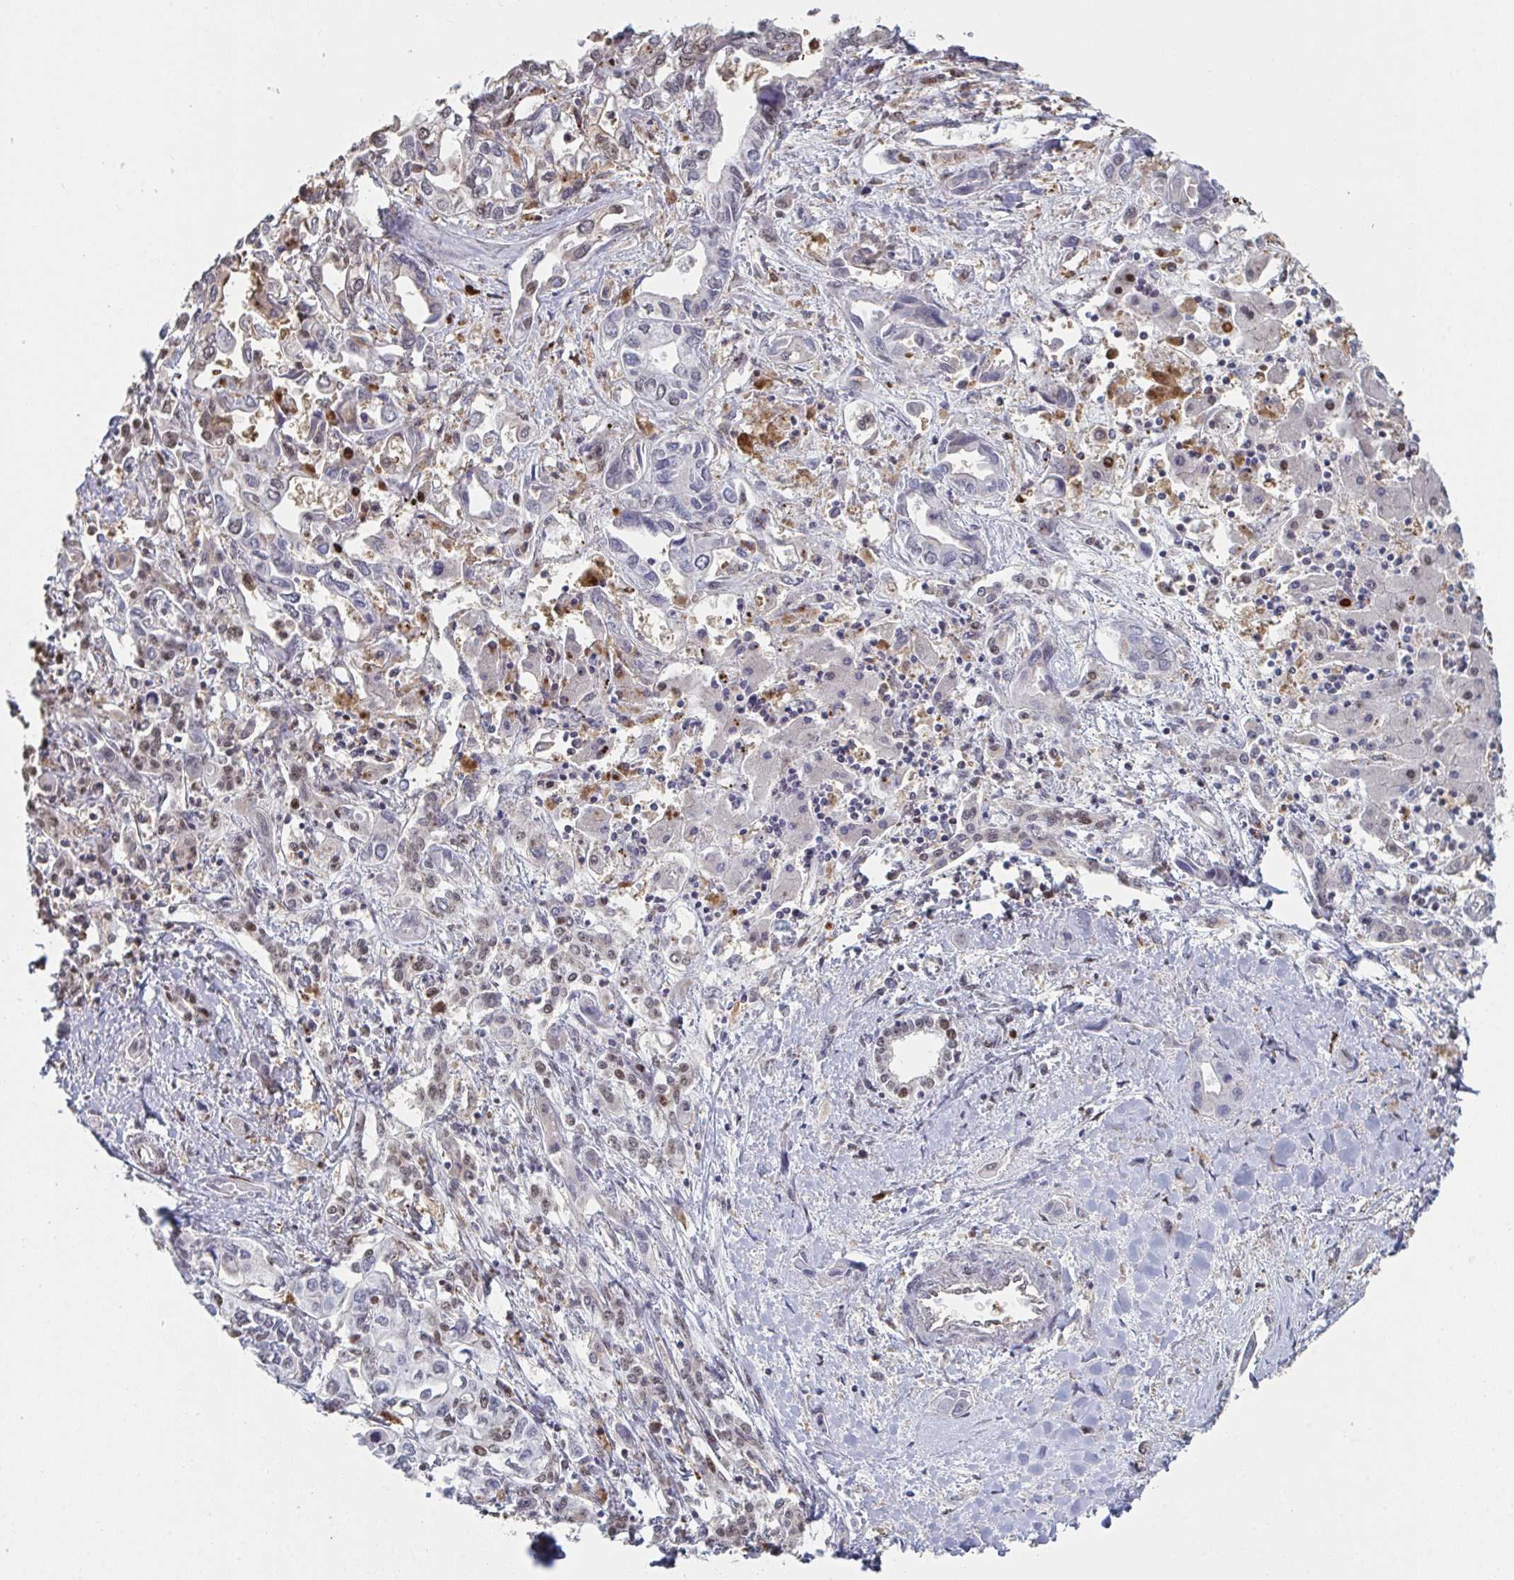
{"staining": {"intensity": "moderate", "quantity": "25%-75%", "location": "nuclear"}, "tissue": "liver cancer", "cell_type": "Tumor cells", "image_type": "cancer", "snomed": [{"axis": "morphology", "description": "Cholangiocarcinoma"}, {"axis": "topography", "description": "Liver"}], "caption": "Brown immunohistochemical staining in cholangiocarcinoma (liver) demonstrates moderate nuclear staining in approximately 25%-75% of tumor cells.", "gene": "ACD", "patient": {"sex": "female", "age": 64}}